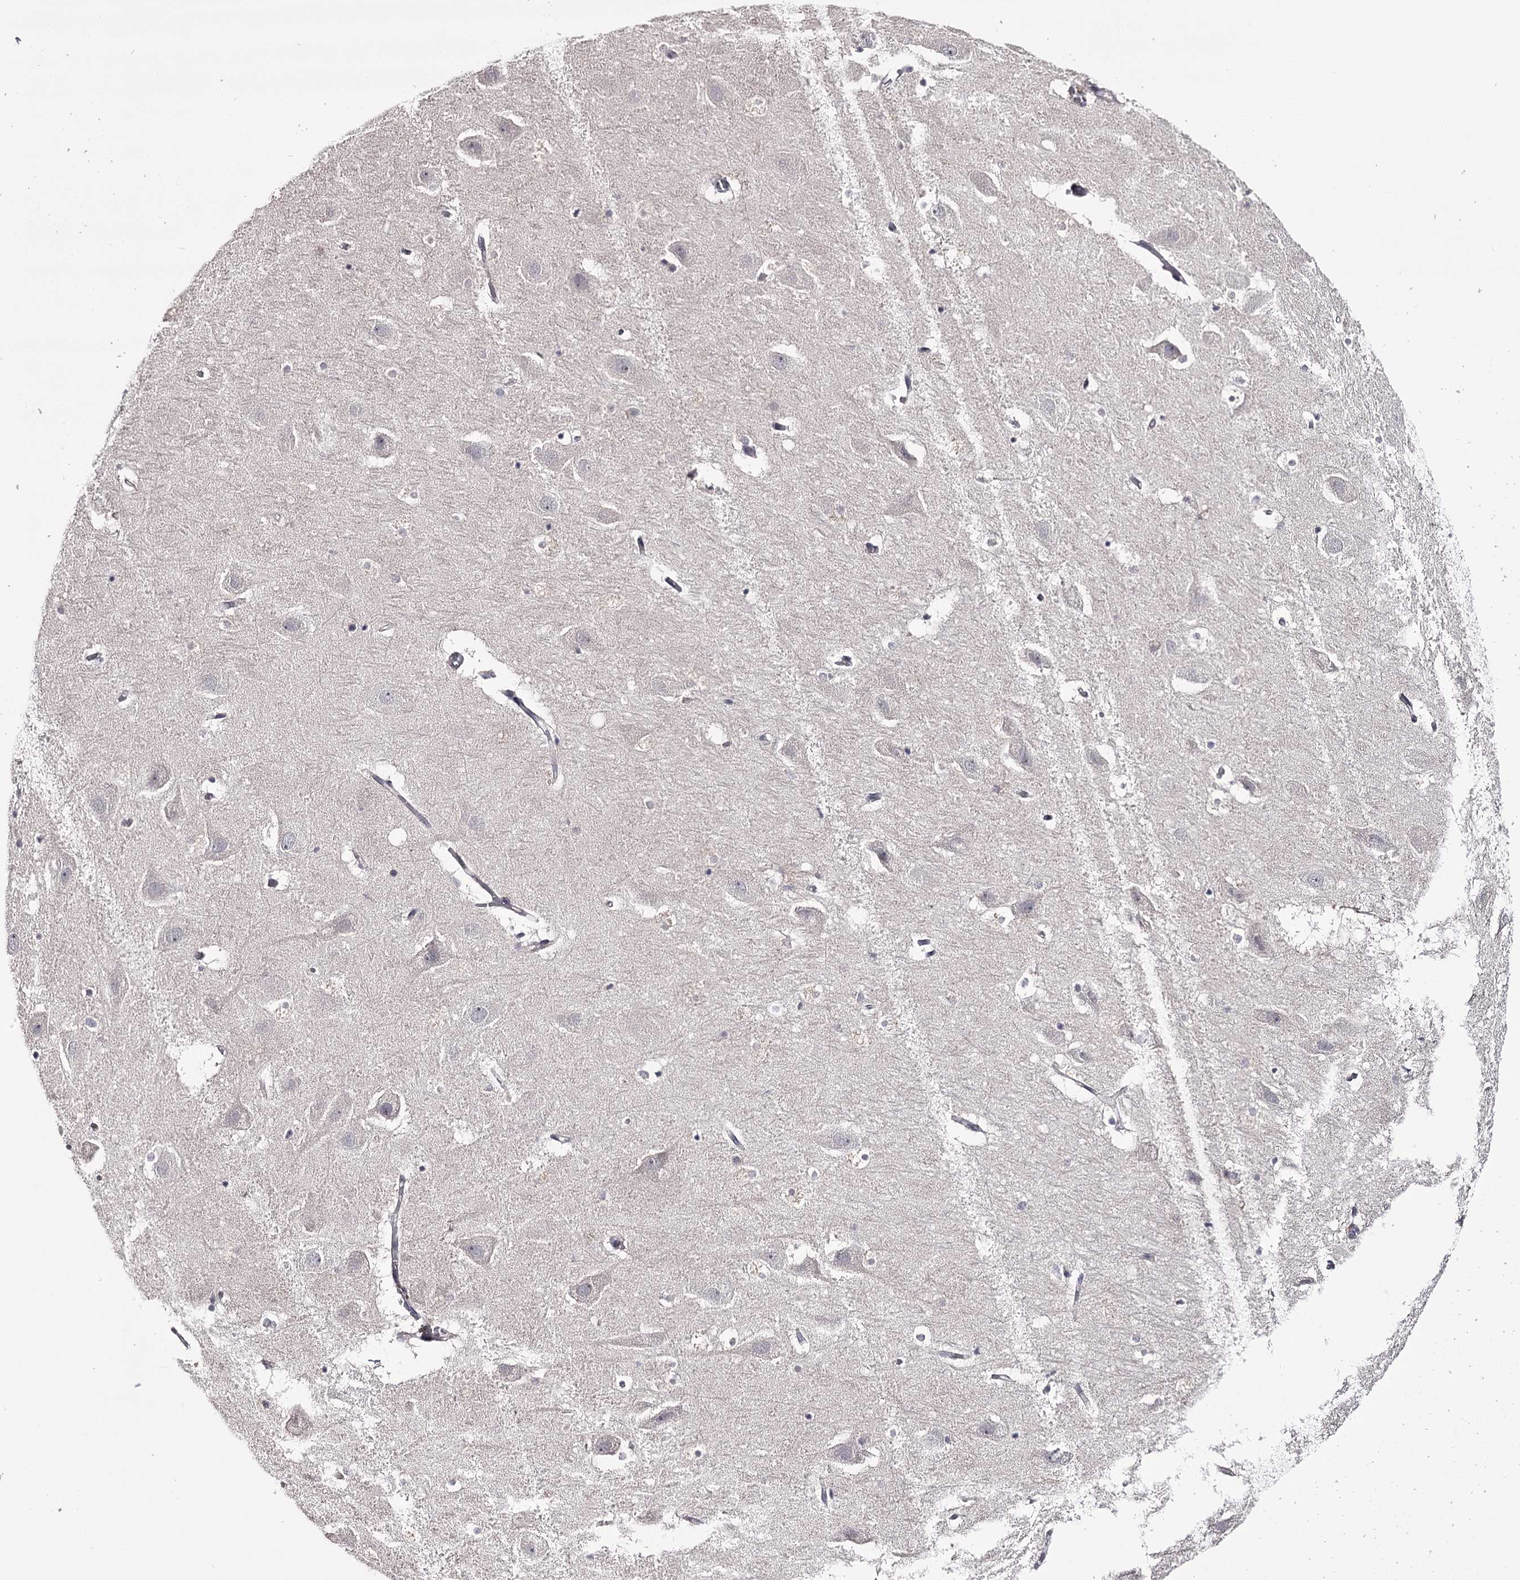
{"staining": {"intensity": "negative", "quantity": "none", "location": "none"}, "tissue": "hippocampus", "cell_type": "Glial cells", "image_type": "normal", "snomed": [{"axis": "morphology", "description": "Normal tissue, NOS"}, {"axis": "topography", "description": "Hippocampus"}], "caption": "Immunohistochemistry of normal human hippocampus shows no staining in glial cells.", "gene": "PRM2", "patient": {"sex": "female", "age": 52}}